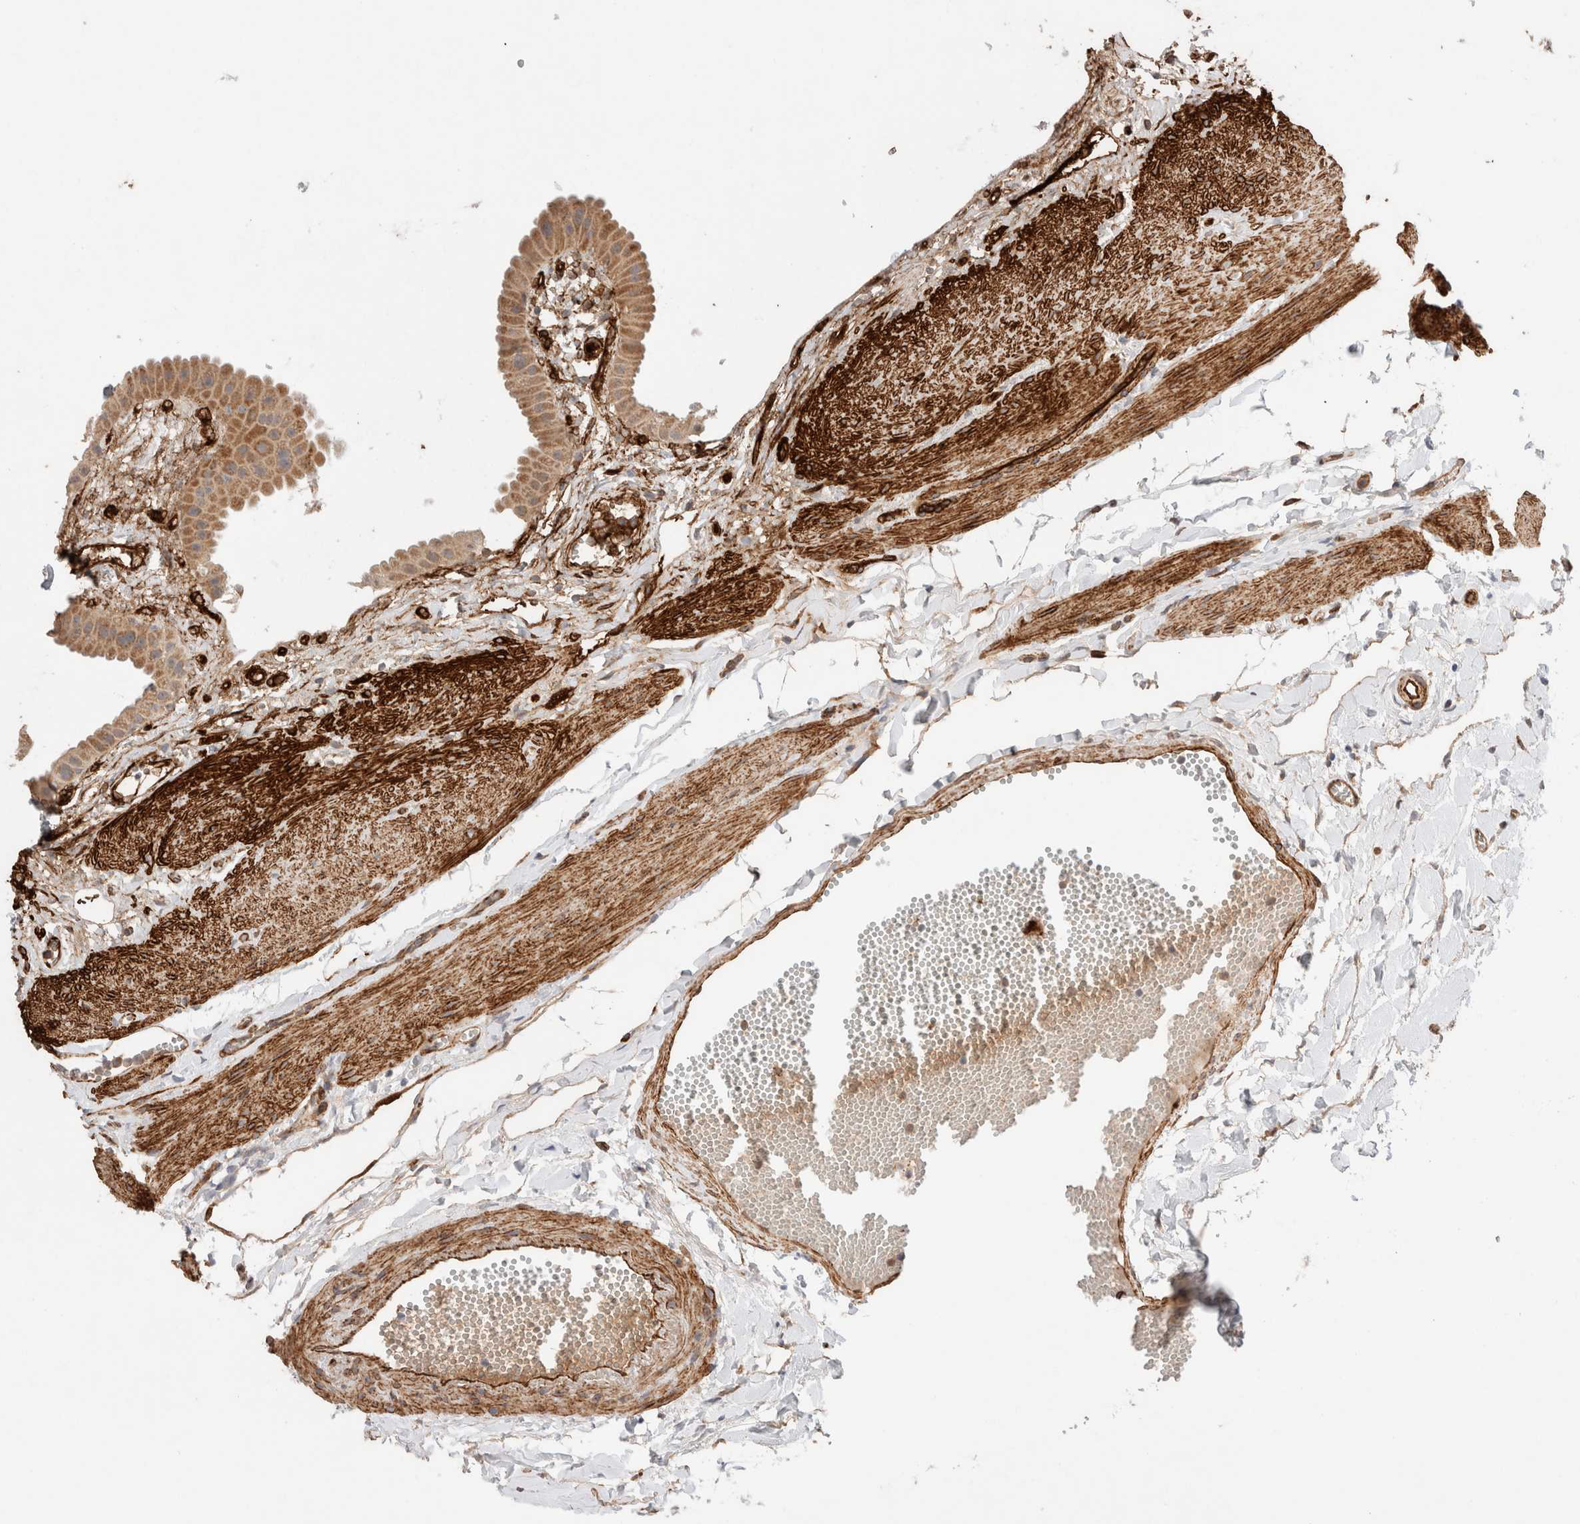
{"staining": {"intensity": "moderate", "quantity": ">75%", "location": "cytoplasmic/membranous"}, "tissue": "gallbladder", "cell_type": "Glandular cells", "image_type": "normal", "snomed": [{"axis": "morphology", "description": "Normal tissue, NOS"}, {"axis": "topography", "description": "Gallbladder"}], "caption": "This photomicrograph shows immunohistochemistry (IHC) staining of unremarkable human gallbladder, with medium moderate cytoplasmic/membranous expression in approximately >75% of glandular cells.", "gene": "RAB32", "patient": {"sex": "female", "age": 64}}